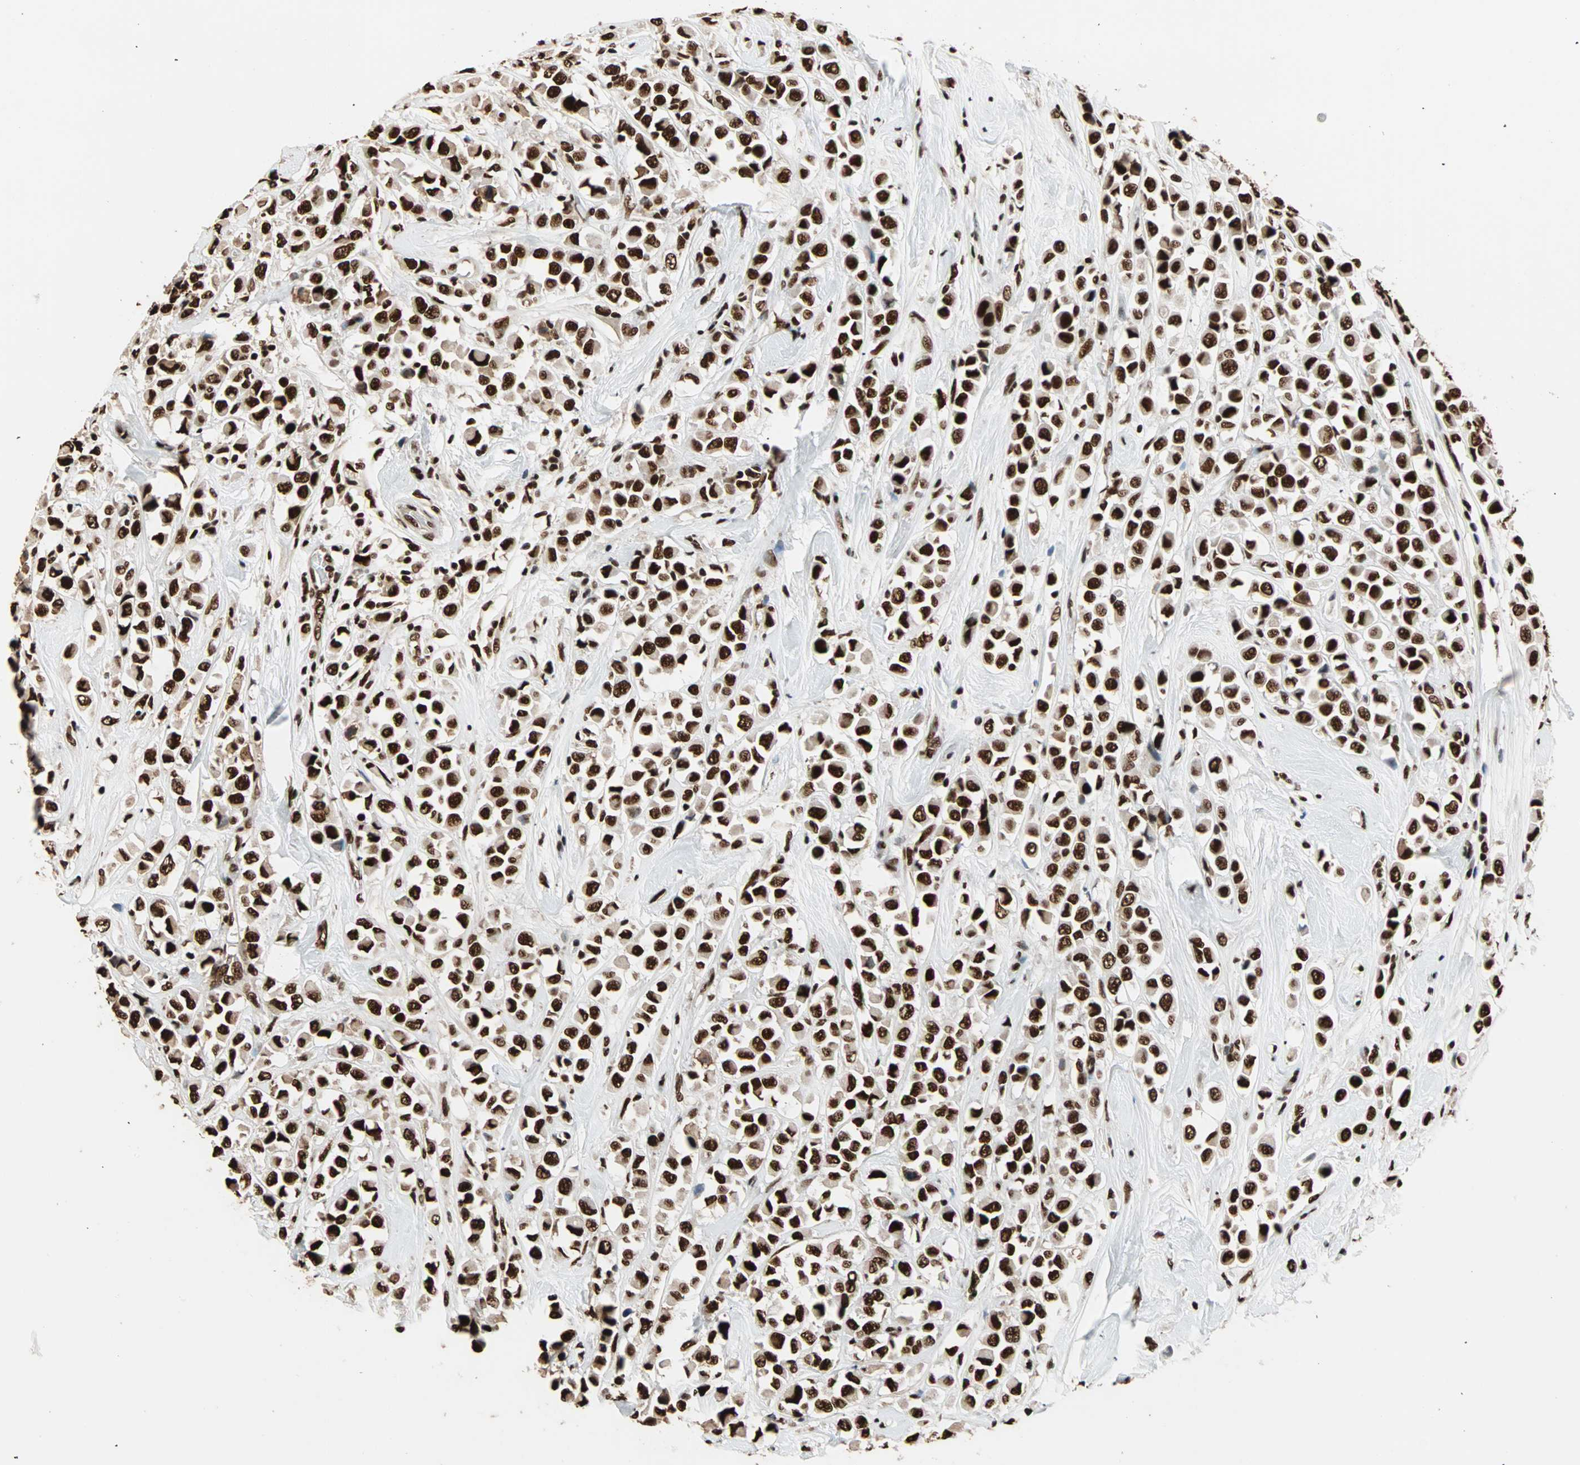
{"staining": {"intensity": "strong", "quantity": ">75%", "location": "nuclear"}, "tissue": "breast cancer", "cell_type": "Tumor cells", "image_type": "cancer", "snomed": [{"axis": "morphology", "description": "Duct carcinoma"}, {"axis": "topography", "description": "Breast"}], "caption": "DAB immunohistochemical staining of human invasive ductal carcinoma (breast) exhibits strong nuclear protein positivity in approximately >75% of tumor cells. The staining was performed using DAB (3,3'-diaminobenzidine) to visualize the protein expression in brown, while the nuclei were stained in blue with hematoxylin (Magnification: 20x).", "gene": "ILF2", "patient": {"sex": "female", "age": 61}}